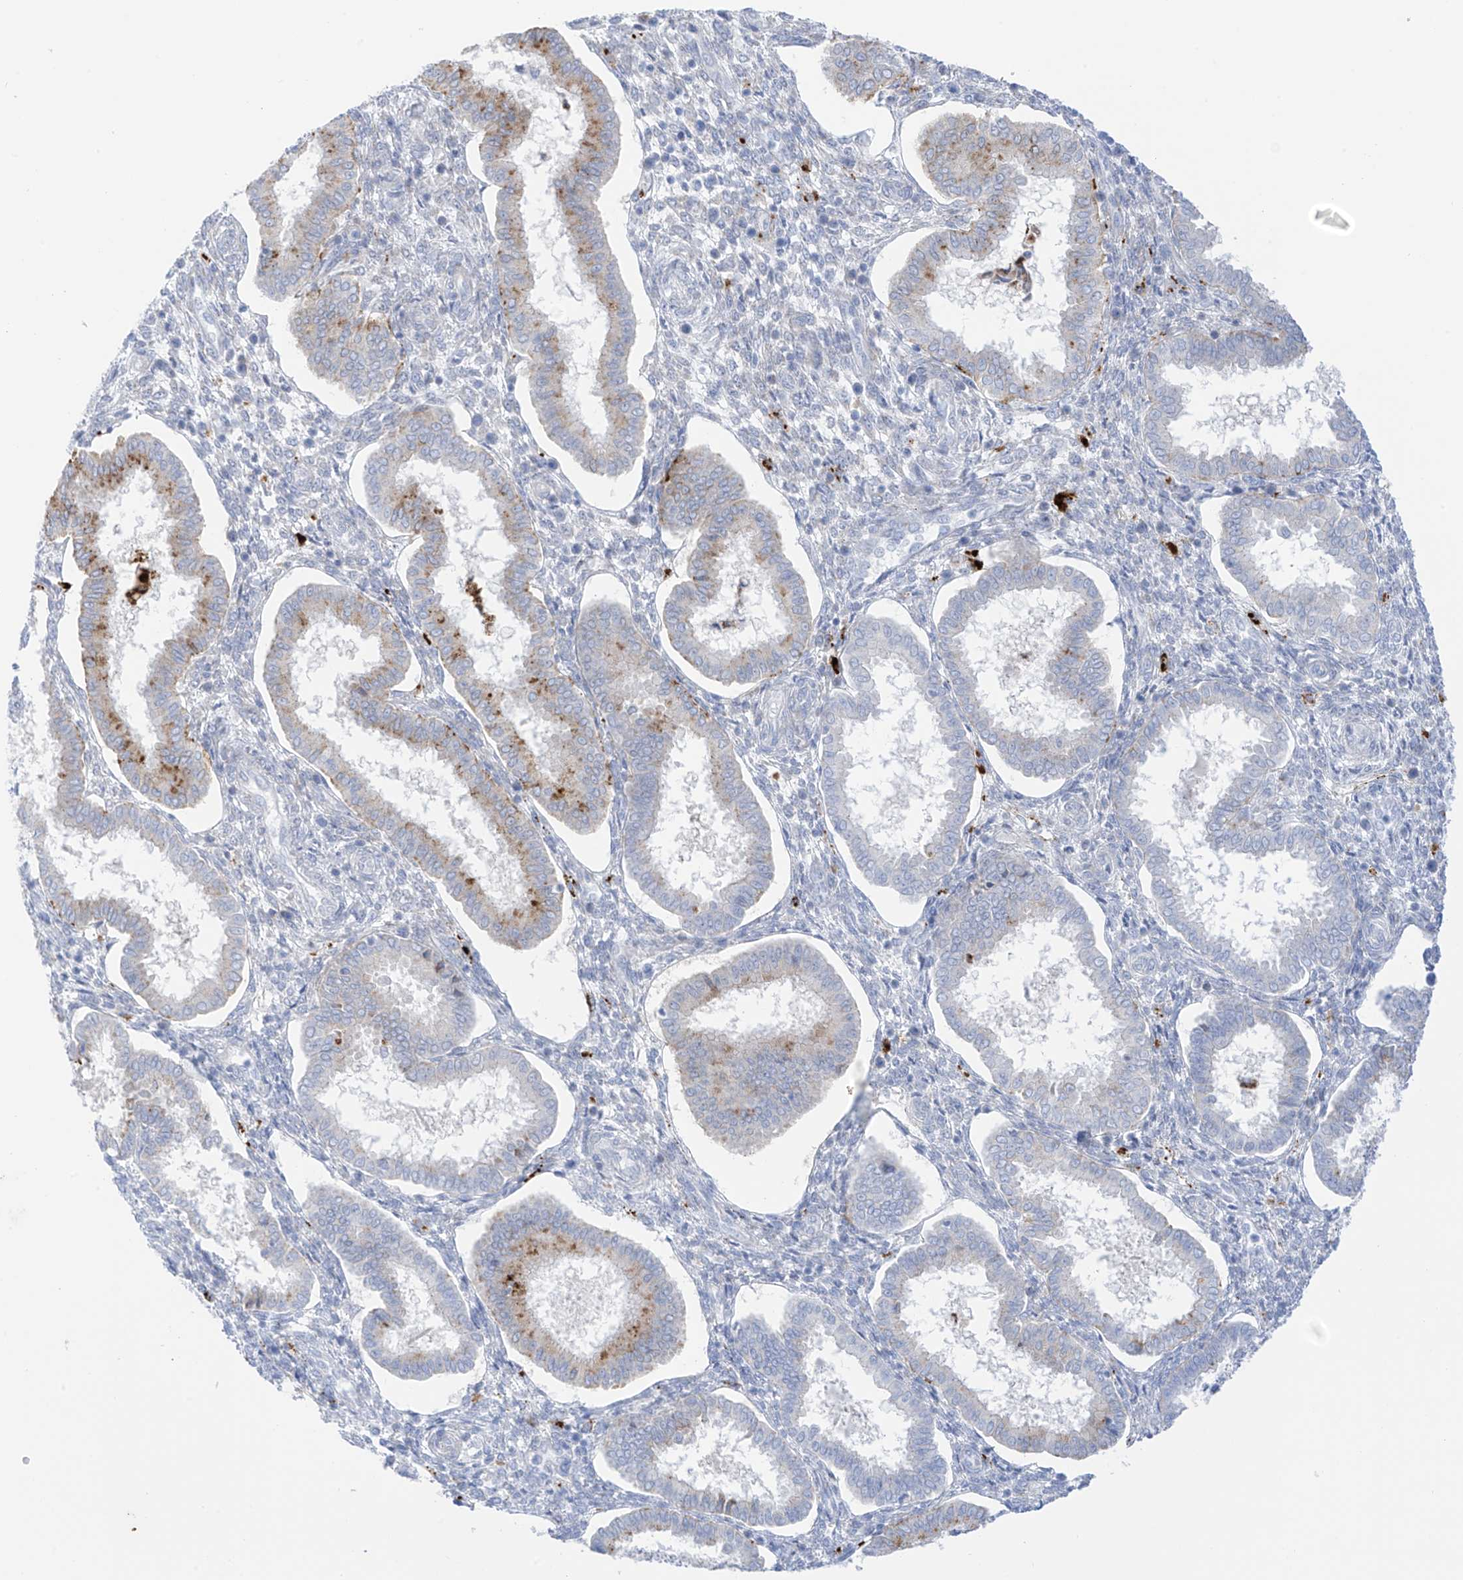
{"staining": {"intensity": "negative", "quantity": "none", "location": "none"}, "tissue": "endometrium", "cell_type": "Cells in endometrial stroma", "image_type": "normal", "snomed": [{"axis": "morphology", "description": "Normal tissue, NOS"}, {"axis": "topography", "description": "Endometrium"}], "caption": "High magnification brightfield microscopy of benign endometrium stained with DAB (3,3'-diaminobenzidine) (brown) and counterstained with hematoxylin (blue): cells in endometrial stroma show no significant positivity. (IHC, brightfield microscopy, high magnification).", "gene": "PSPH", "patient": {"sex": "female", "age": 24}}